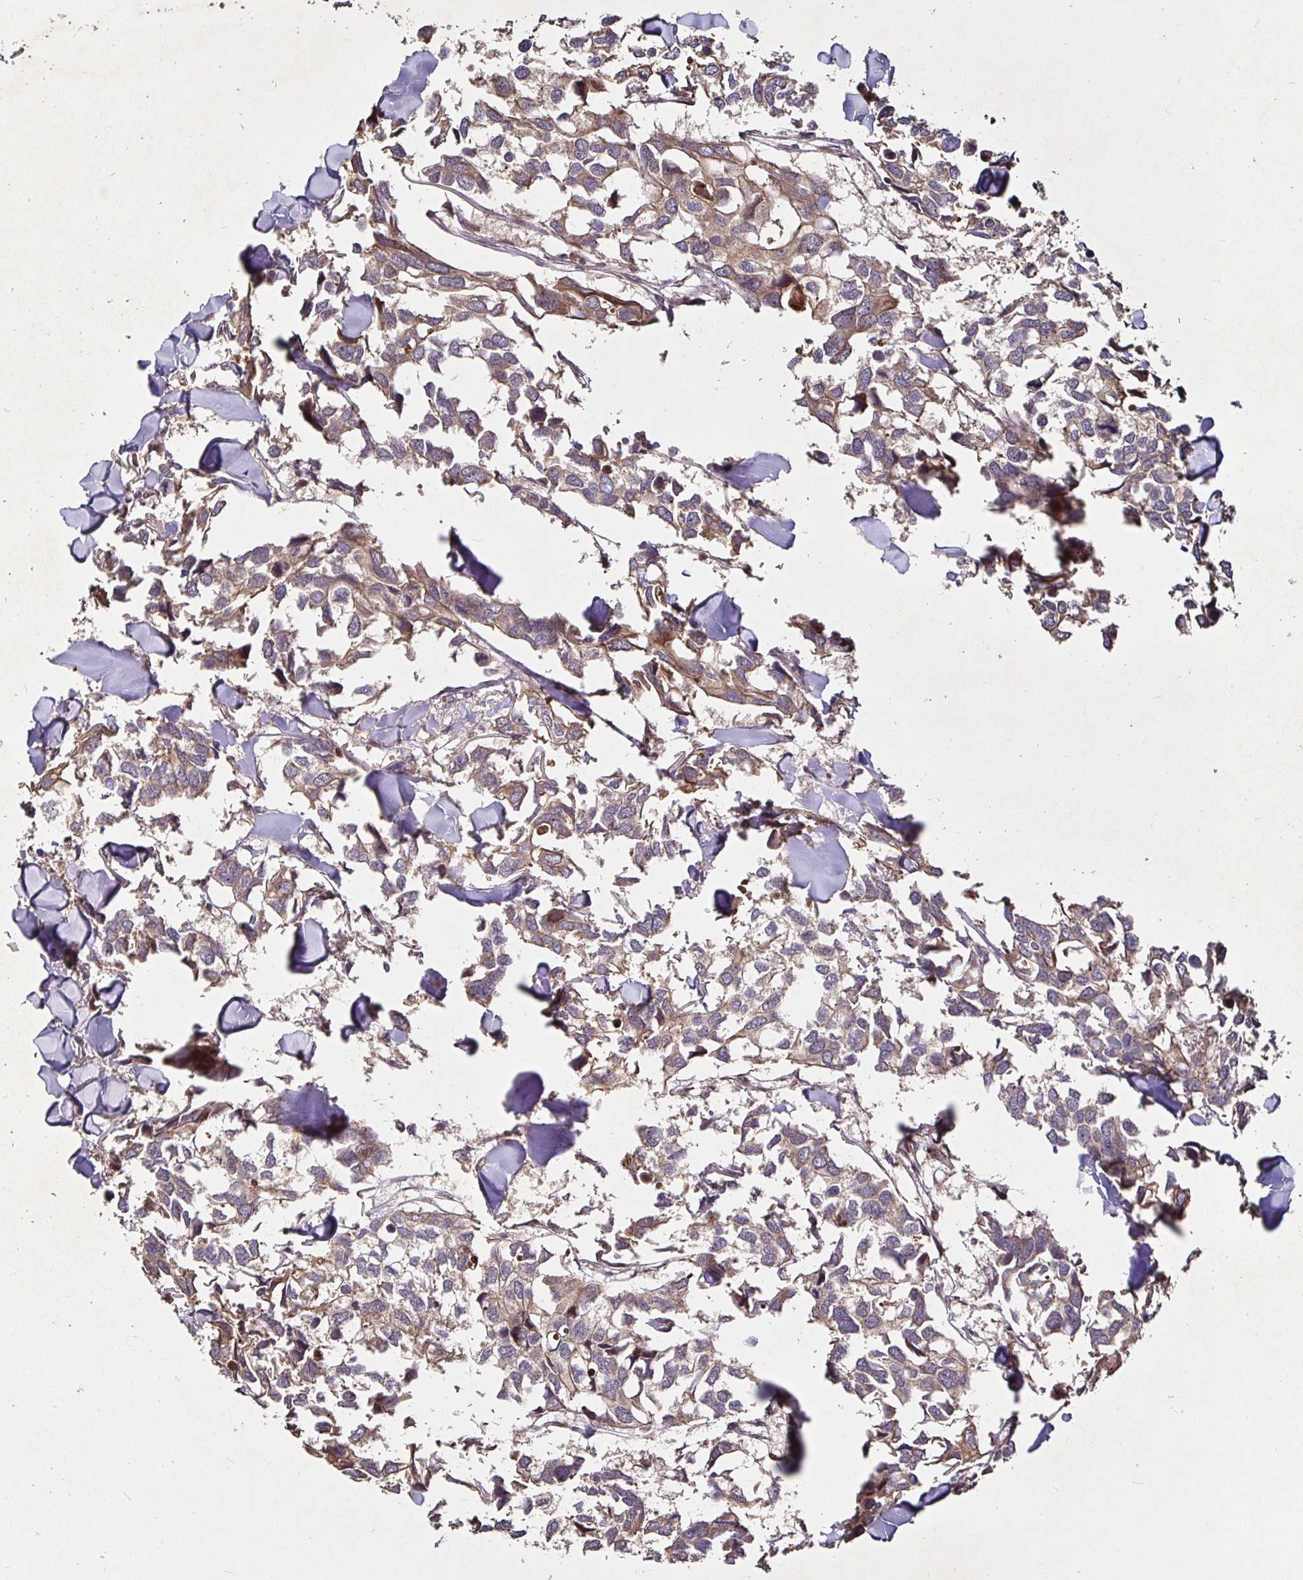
{"staining": {"intensity": "weak", "quantity": "25%-75%", "location": "cytoplasmic/membranous"}, "tissue": "breast cancer", "cell_type": "Tumor cells", "image_type": "cancer", "snomed": [{"axis": "morphology", "description": "Duct carcinoma"}, {"axis": "topography", "description": "Breast"}], "caption": "A histopathology image showing weak cytoplasmic/membranous positivity in about 25%-75% of tumor cells in breast invasive ductal carcinoma, as visualized by brown immunohistochemical staining.", "gene": "SMYD3", "patient": {"sex": "female", "age": 83}}